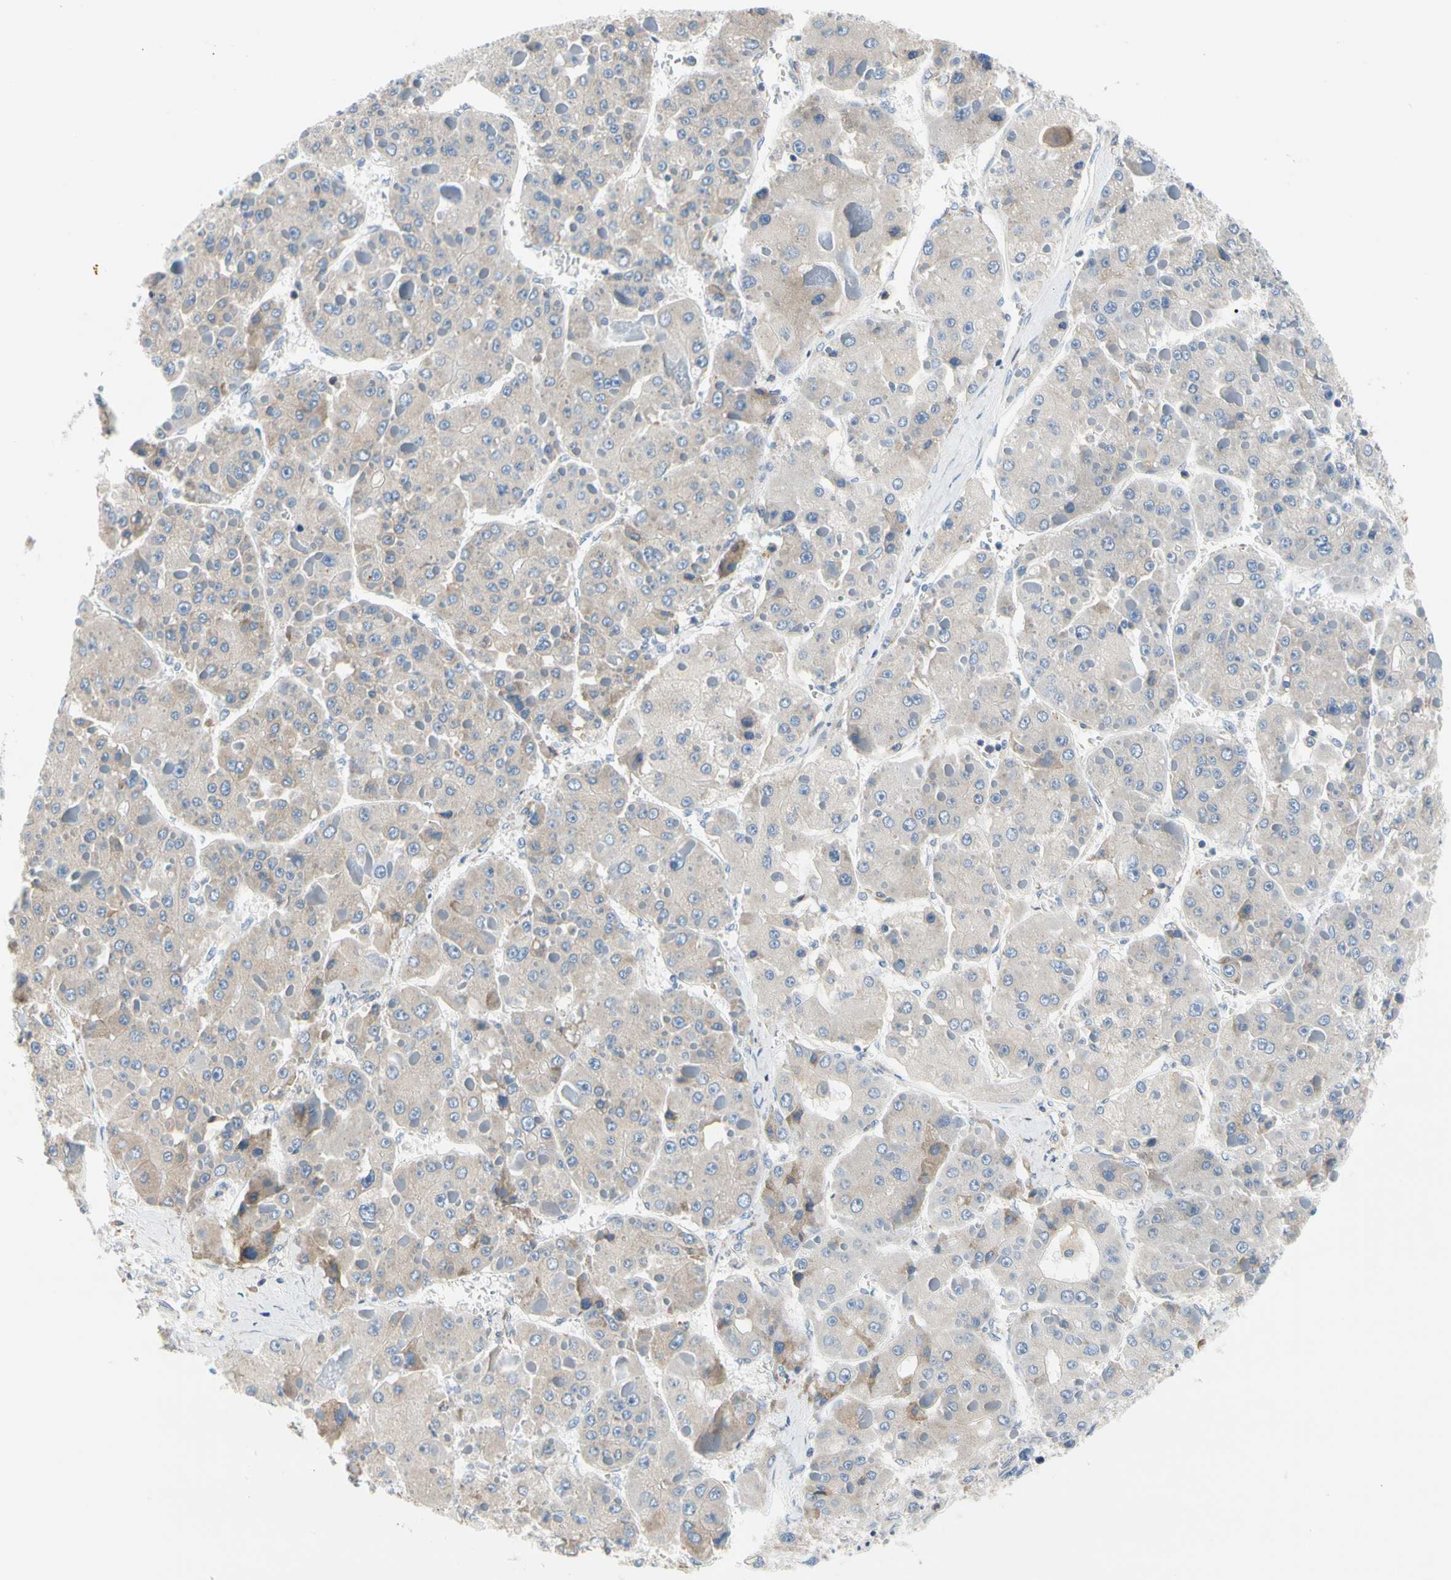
{"staining": {"intensity": "negative", "quantity": "none", "location": "none"}, "tissue": "liver cancer", "cell_type": "Tumor cells", "image_type": "cancer", "snomed": [{"axis": "morphology", "description": "Carcinoma, Hepatocellular, NOS"}, {"axis": "topography", "description": "Liver"}], "caption": "An IHC histopathology image of liver cancer is shown. There is no staining in tumor cells of liver cancer. (DAB immunohistochemistry (IHC), high magnification).", "gene": "STXBP1", "patient": {"sex": "female", "age": 73}}